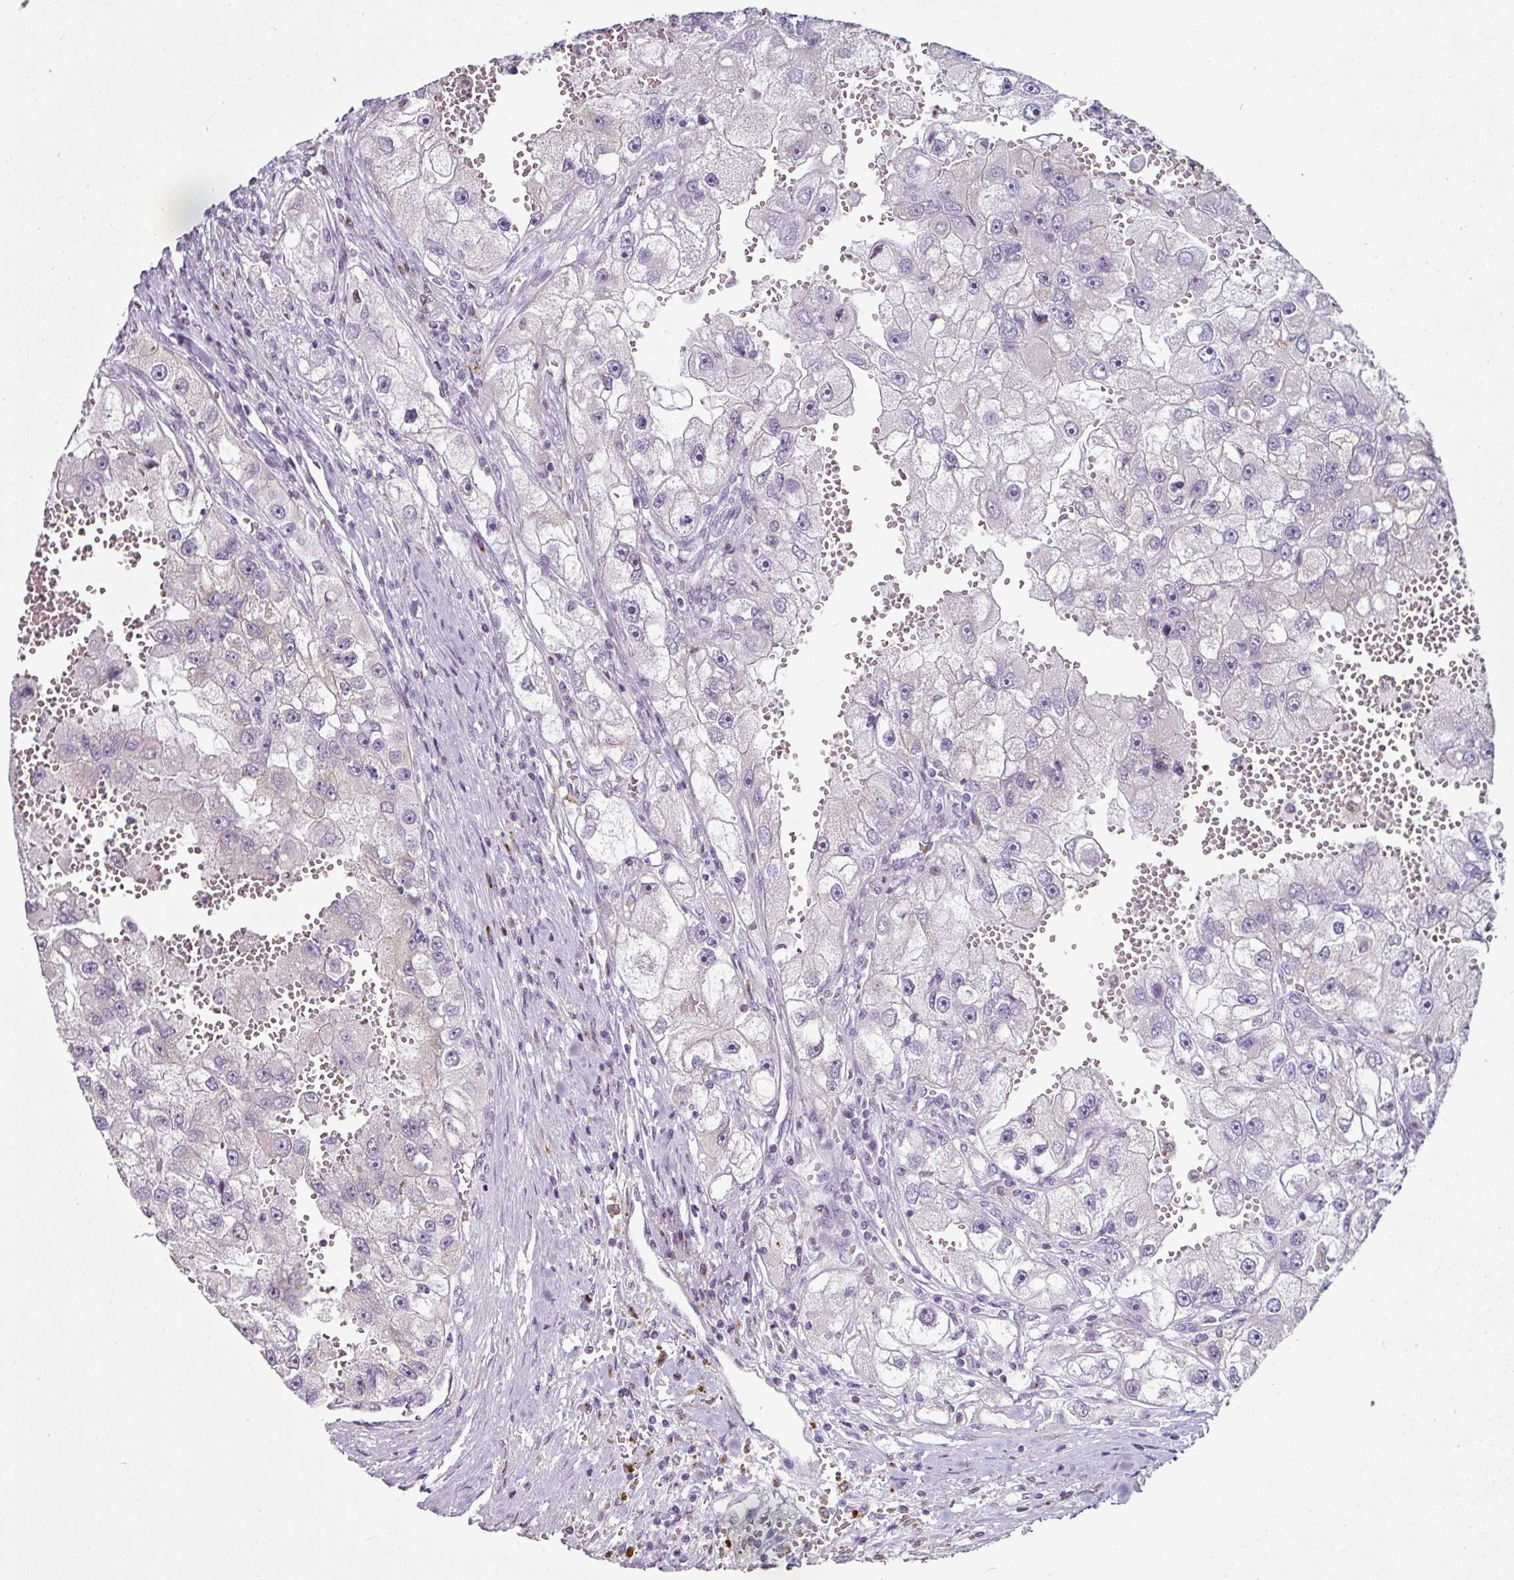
{"staining": {"intensity": "negative", "quantity": "none", "location": "none"}, "tissue": "renal cancer", "cell_type": "Tumor cells", "image_type": "cancer", "snomed": [{"axis": "morphology", "description": "Adenocarcinoma, NOS"}, {"axis": "topography", "description": "Kidney"}], "caption": "This photomicrograph is of renal cancer stained with immunohistochemistry (IHC) to label a protein in brown with the nuclei are counter-stained blue. There is no positivity in tumor cells.", "gene": "SYT8", "patient": {"sex": "male", "age": 63}}